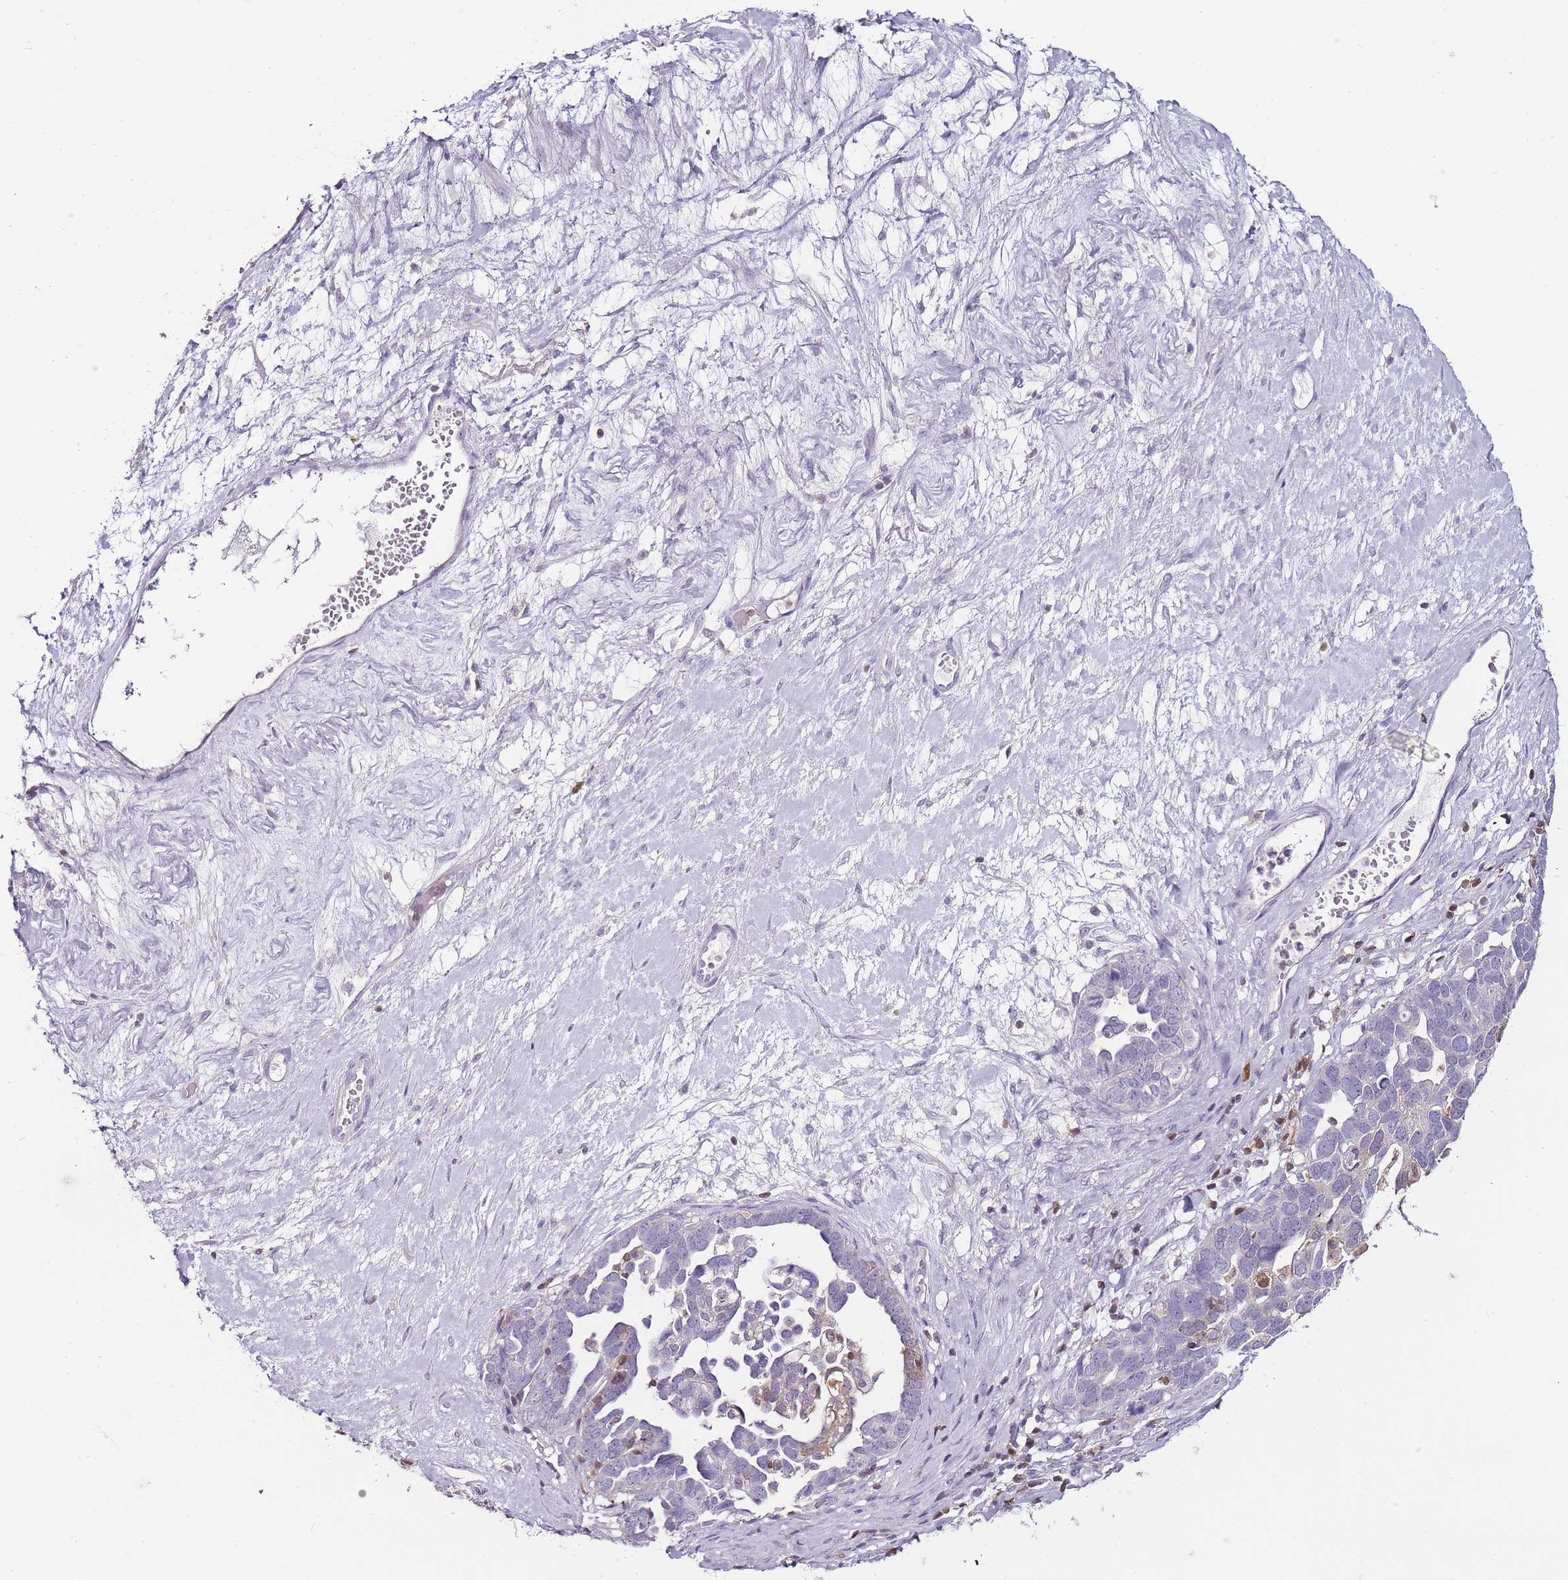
{"staining": {"intensity": "weak", "quantity": "<25%", "location": "nuclear"}, "tissue": "ovarian cancer", "cell_type": "Tumor cells", "image_type": "cancer", "snomed": [{"axis": "morphology", "description": "Cystadenocarcinoma, serous, NOS"}, {"axis": "topography", "description": "Ovary"}], "caption": "Immunohistochemistry micrograph of ovarian cancer (serous cystadenocarcinoma) stained for a protein (brown), which reveals no staining in tumor cells.", "gene": "ZBP1", "patient": {"sex": "female", "age": 54}}